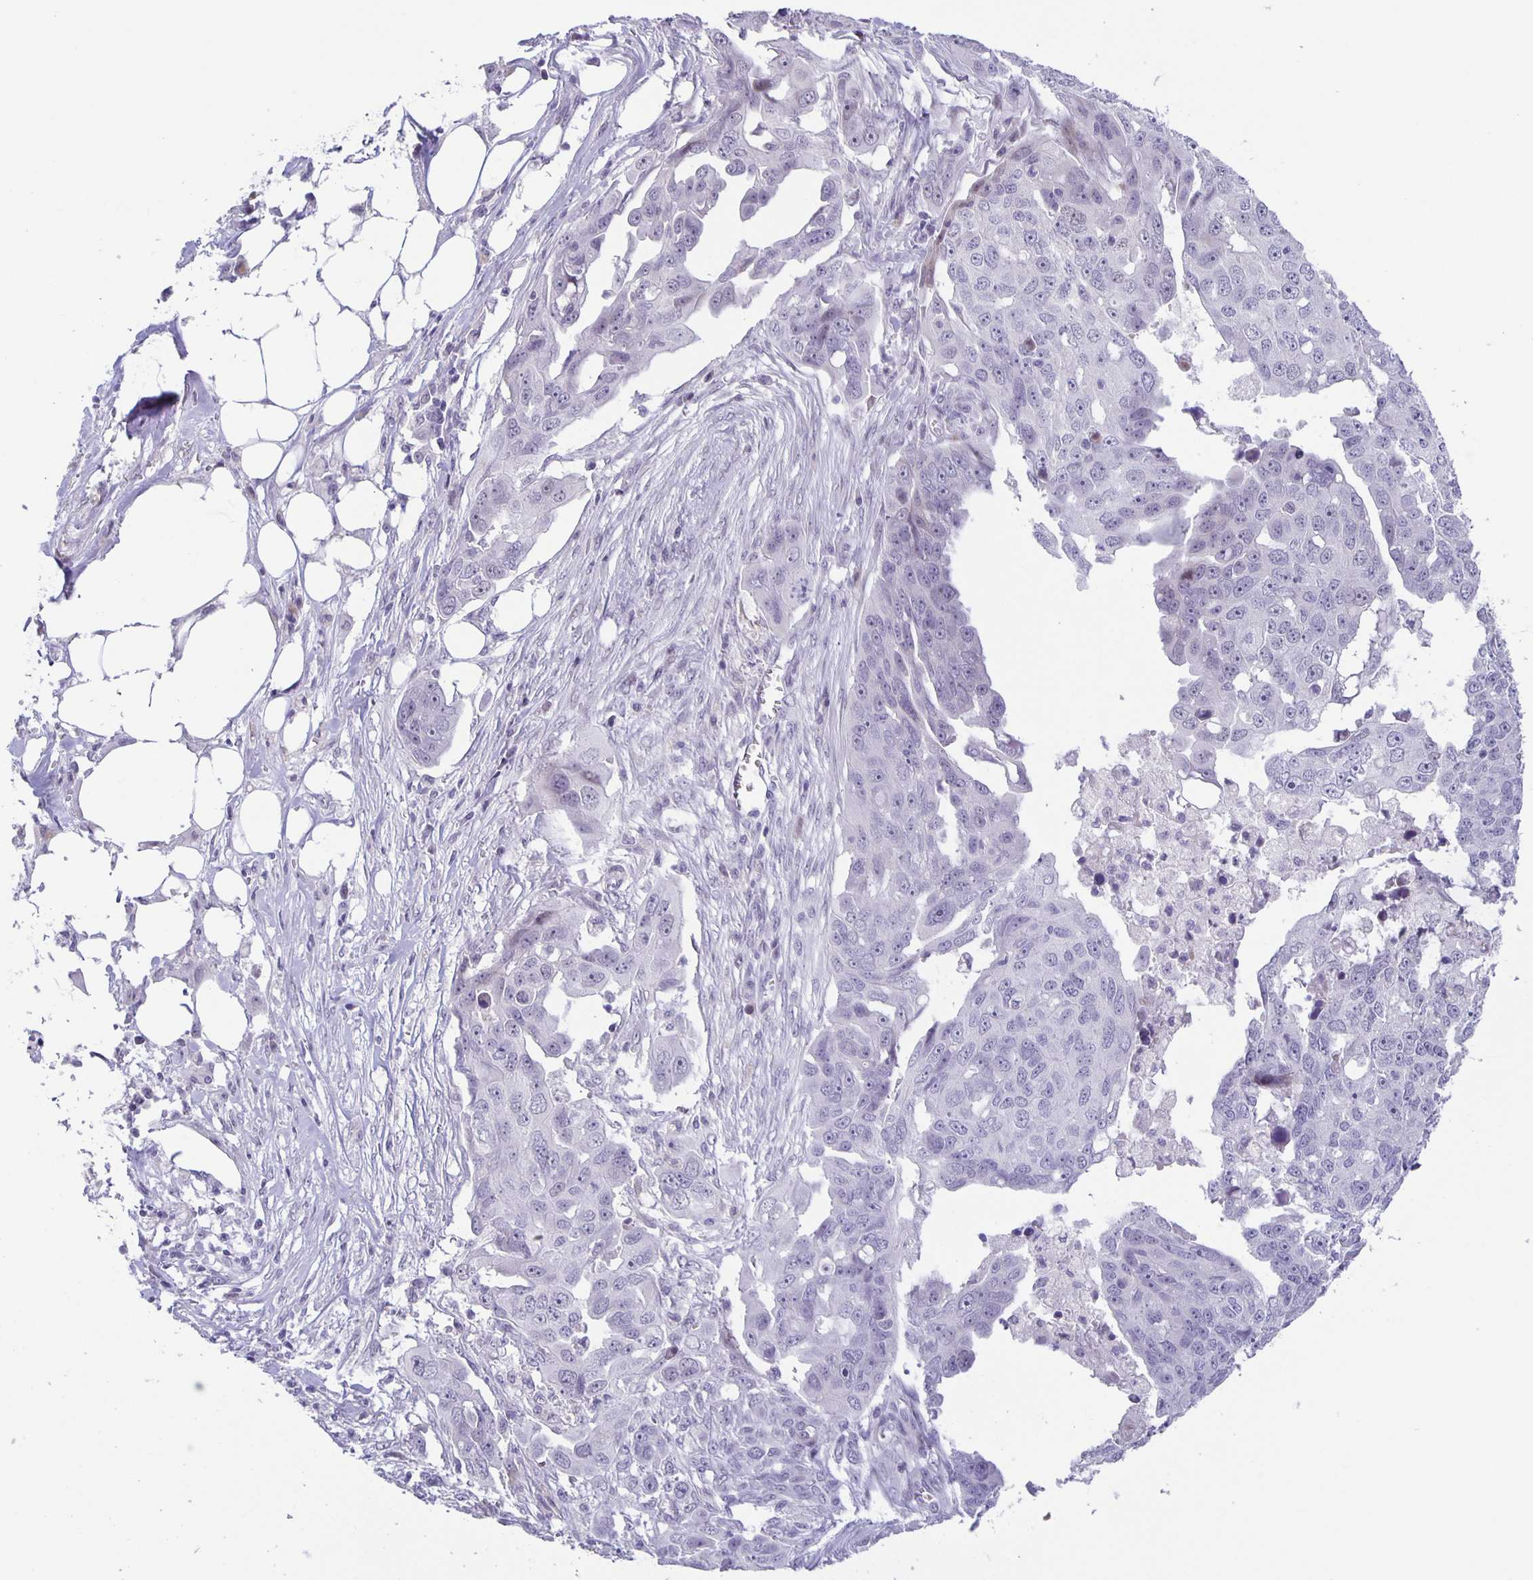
{"staining": {"intensity": "negative", "quantity": "none", "location": "none"}, "tissue": "ovarian cancer", "cell_type": "Tumor cells", "image_type": "cancer", "snomed": [{"axis": "morphology", "description": "Carcinoma, endometroid"}, {"axis": "topography", "description": "Ovary"}], "caption": "A histopathology image of human ovarian endometroid carcinoma is negative for staining in tumor cells.", "gene": "PHRF1", "patient": {"sex": "female", "age": 70}}